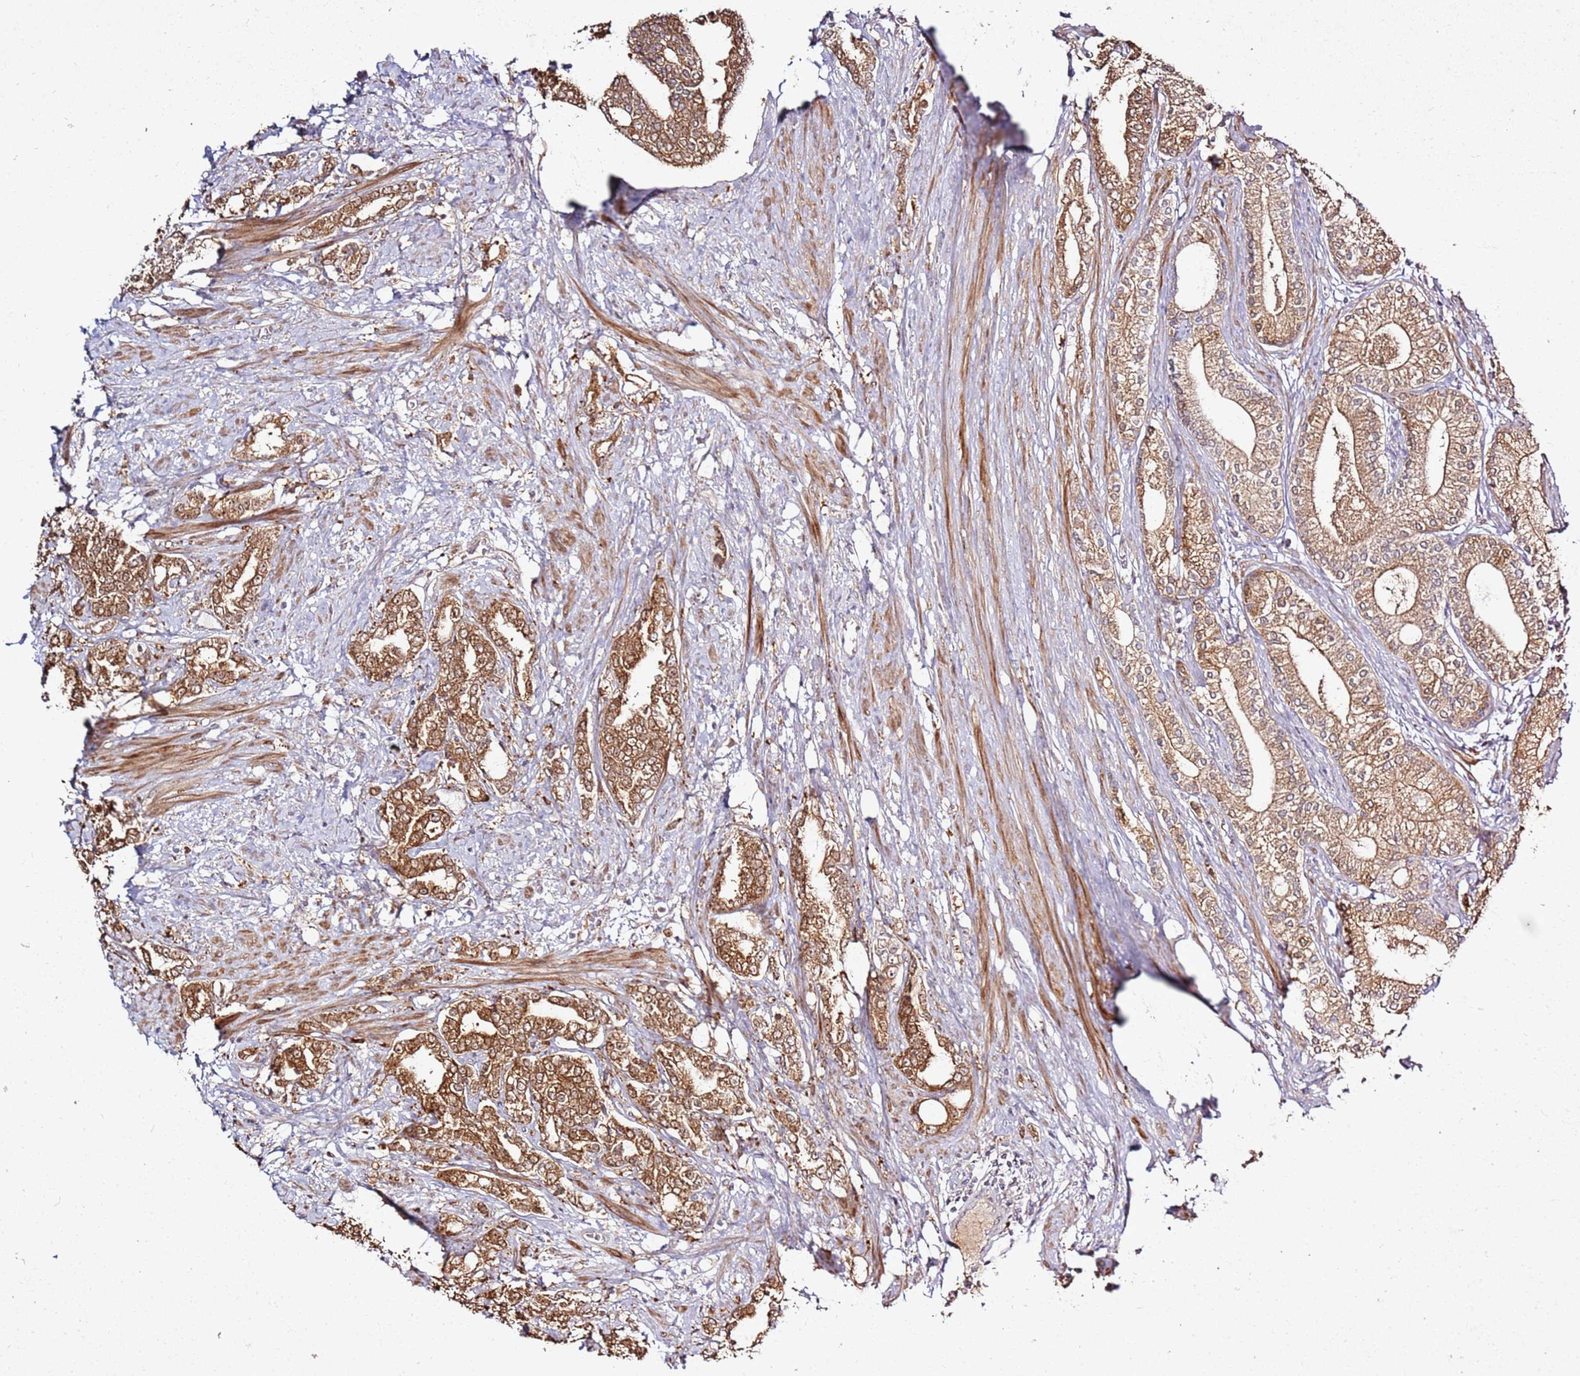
{"staining": {"intensity": "moderate", "quantity": ">75%", "location": "cytoplasmic/membranous,nuclear"}, "tissue": "prostate cancer", "cell_type": "Tumor cells", "image_type": "cancer", "snomed": [{"axis": "morphology", "description": "Adenocarcinoma, High grade"}, {"axis": "topography", "description": "Prostate"}], "caption": "There is medium levels of moderate cytoplasmic/membranous and nuclear positivity in tumor cells of adenocarcinoma (high-grade) (prostate), as demonstrated by immunohistochemical staining (brown color).", "gene": "CNPY1", "patient": {"sex": "male", "age": 64}}